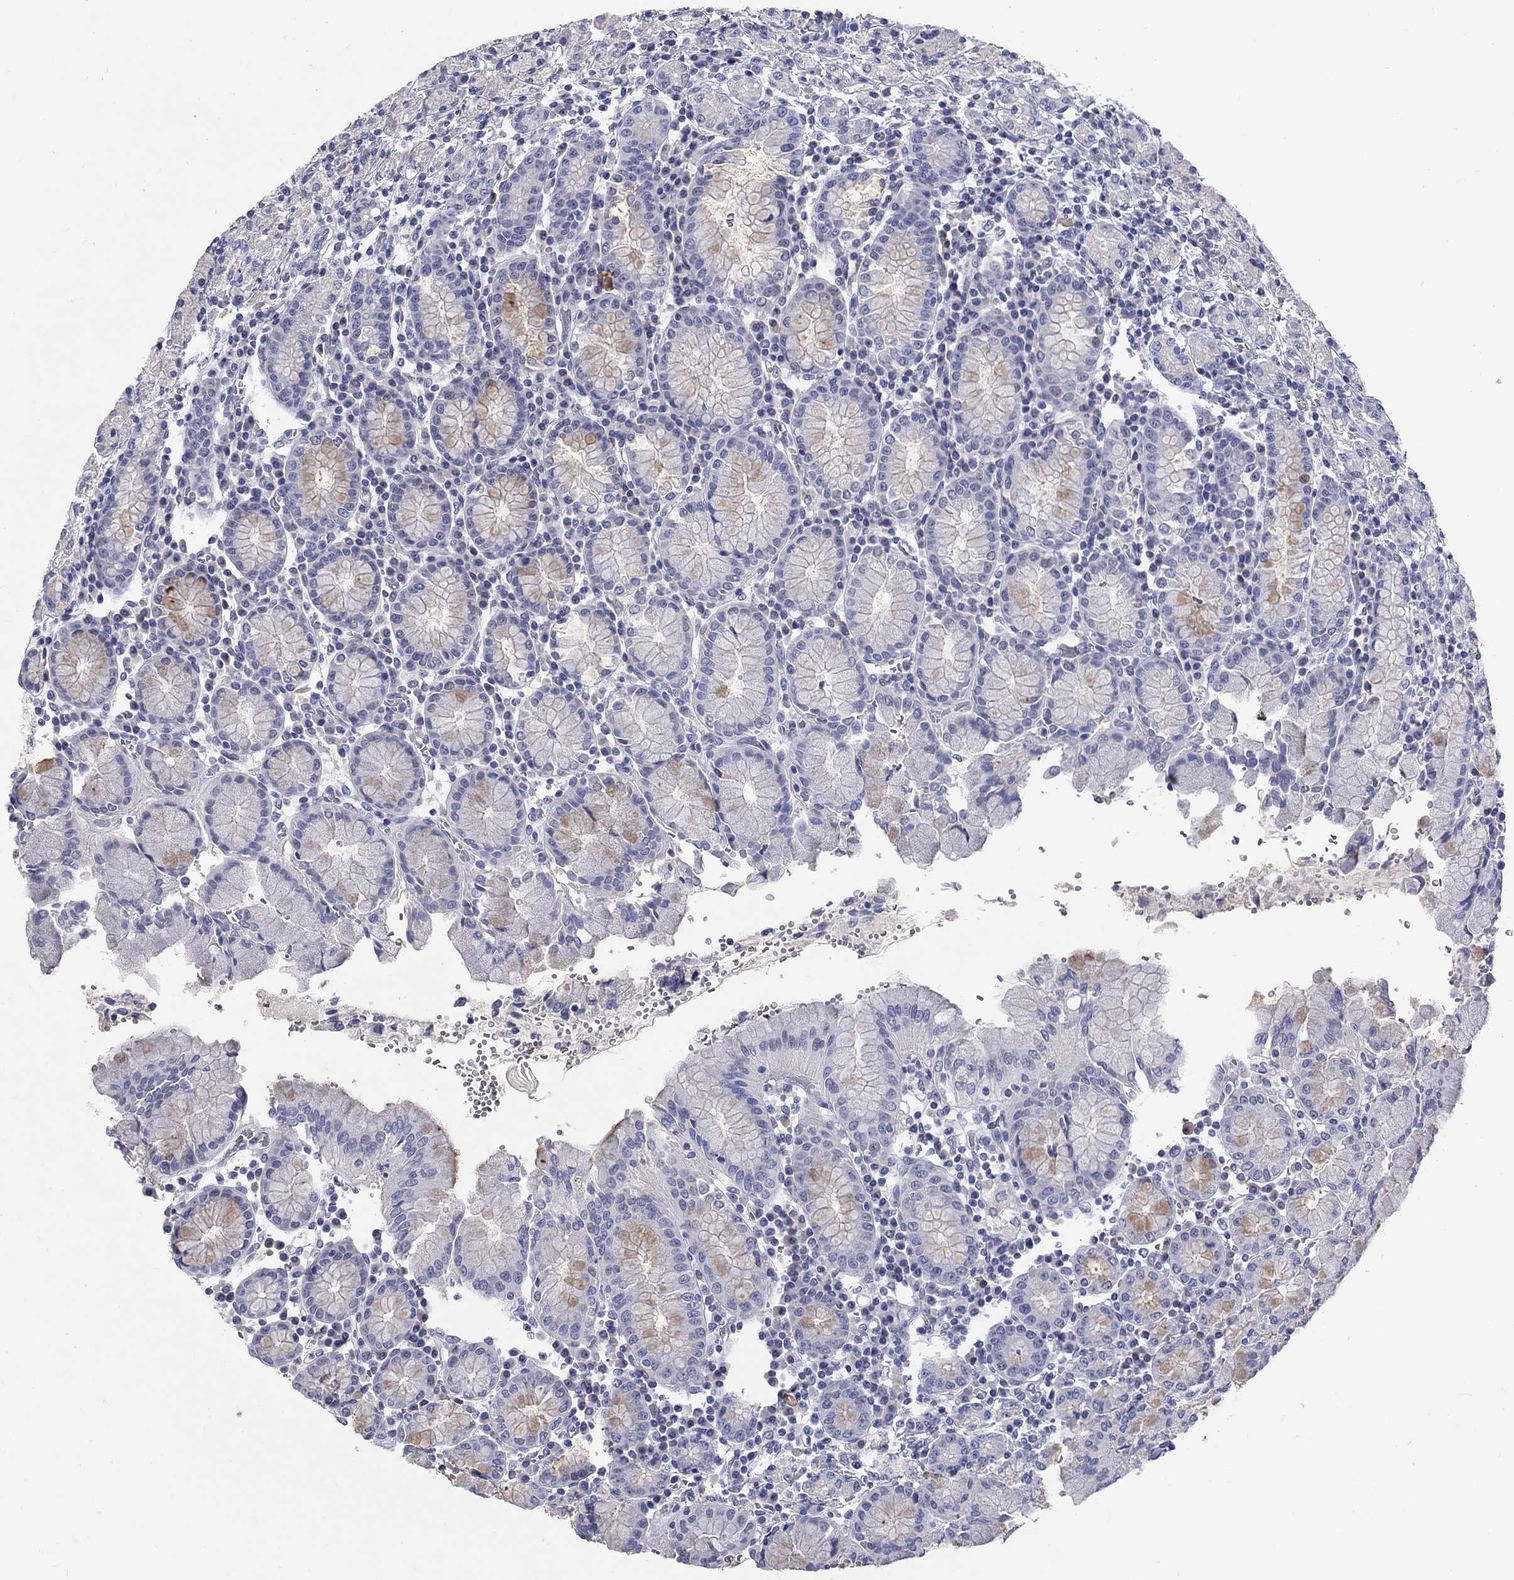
{"staining": {"intensity": "weak", "quantity": "<25%", "location": "cytoplasmic/membranous"}, "tissue": "stomach", "cell_type": "Glandular cells", "image_type": "normal", "snomed": [{"axis": "morphology", "description": "Normal tissue, NOS"}, {"axis": "topography", "description": "Stomach, upper"}, {"axis": "topography", "description": "Stomach"}], "caption": "The histopathology image reveals no staining of glandular cells in normal stomach. Nuclei are stained in blue.", "gene": "ELAVL4", "patient": {"sex": "male", "age": 62}}